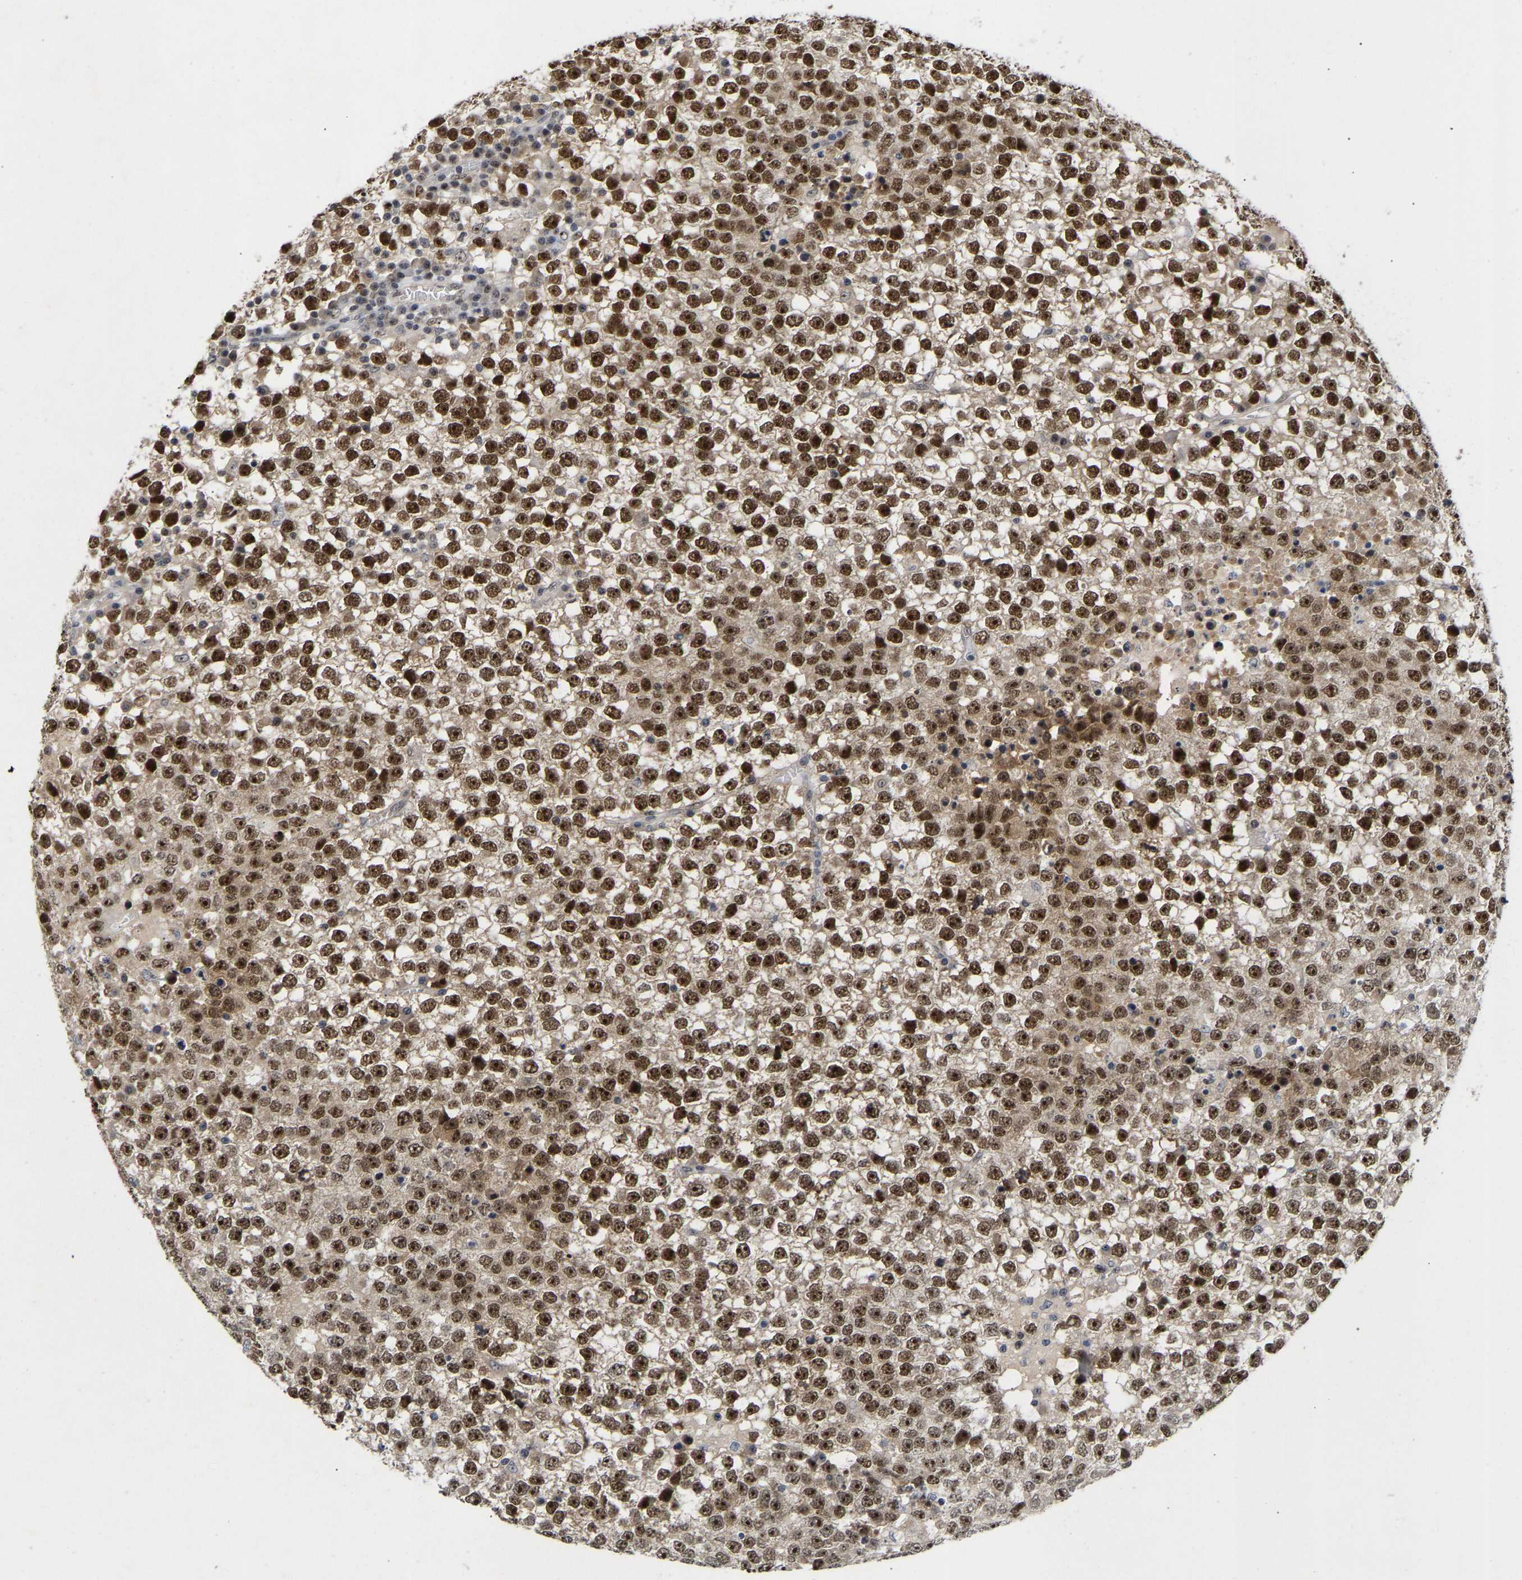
{"staining": {"intensity": "strong", "quantity": "25%-75%", "location": "nuclear"}, "tissue": "testis cancer", "cell_type": "Tumor cells", "image_type": "cancer", "snomed": [{"axis": "morphology", "description": "Seminoma, NOS"}, {"axis": "topography", "description": "Testis"}], "caption": "Immunohistochemistry (DAB (3,3'-diaminobenzidine)) staining of human testis cancer (seminoma) displays strong nuclear protein expression in about 25%-75% of tumor cells.", "gene": "NLE1", "patient": {"sex": "male", "age": 65}}